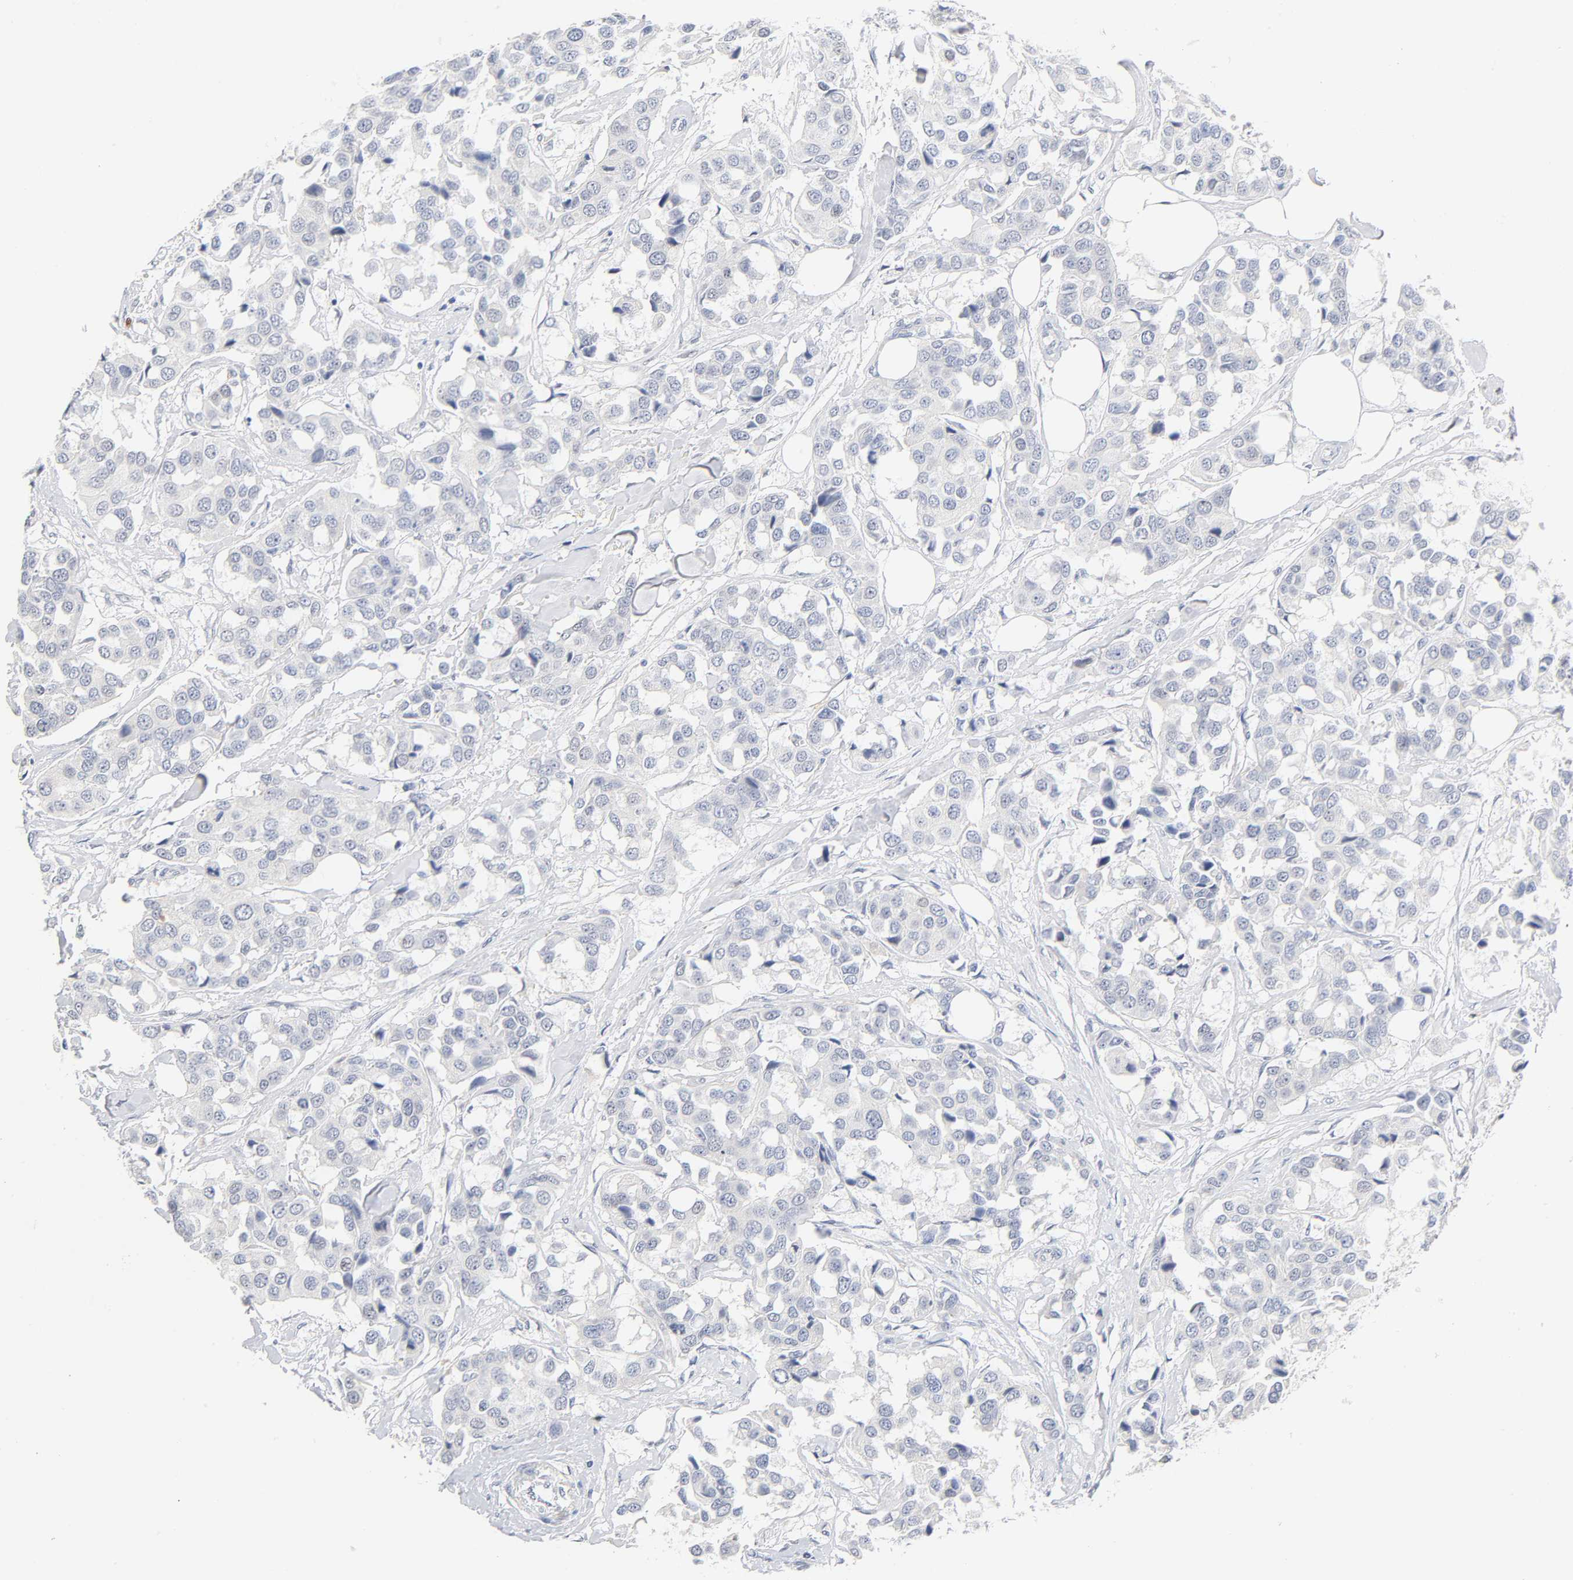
{"staining": {"intensity": "negative", "quantity": "none", "location": "none"}, "tissue": "breast cancer", "cell_type": "Tumor cells", "image_type": "cancer", "snomed": [{"axis": "morphology", "description": "Duct carcinoma"}, {"axis": "topography", "description": "Breast"}], "caption": "DAB (3,3'-diaminobenzidine) immunohistochemical staining of human breast cancer (invasive ductal carcinoma) shows no significant positivity in tumor cells. (IHC, brightfield microscopy, high magnification).", "gene": "NFATC1", "patient": {"sex": "female", "age": 80}}